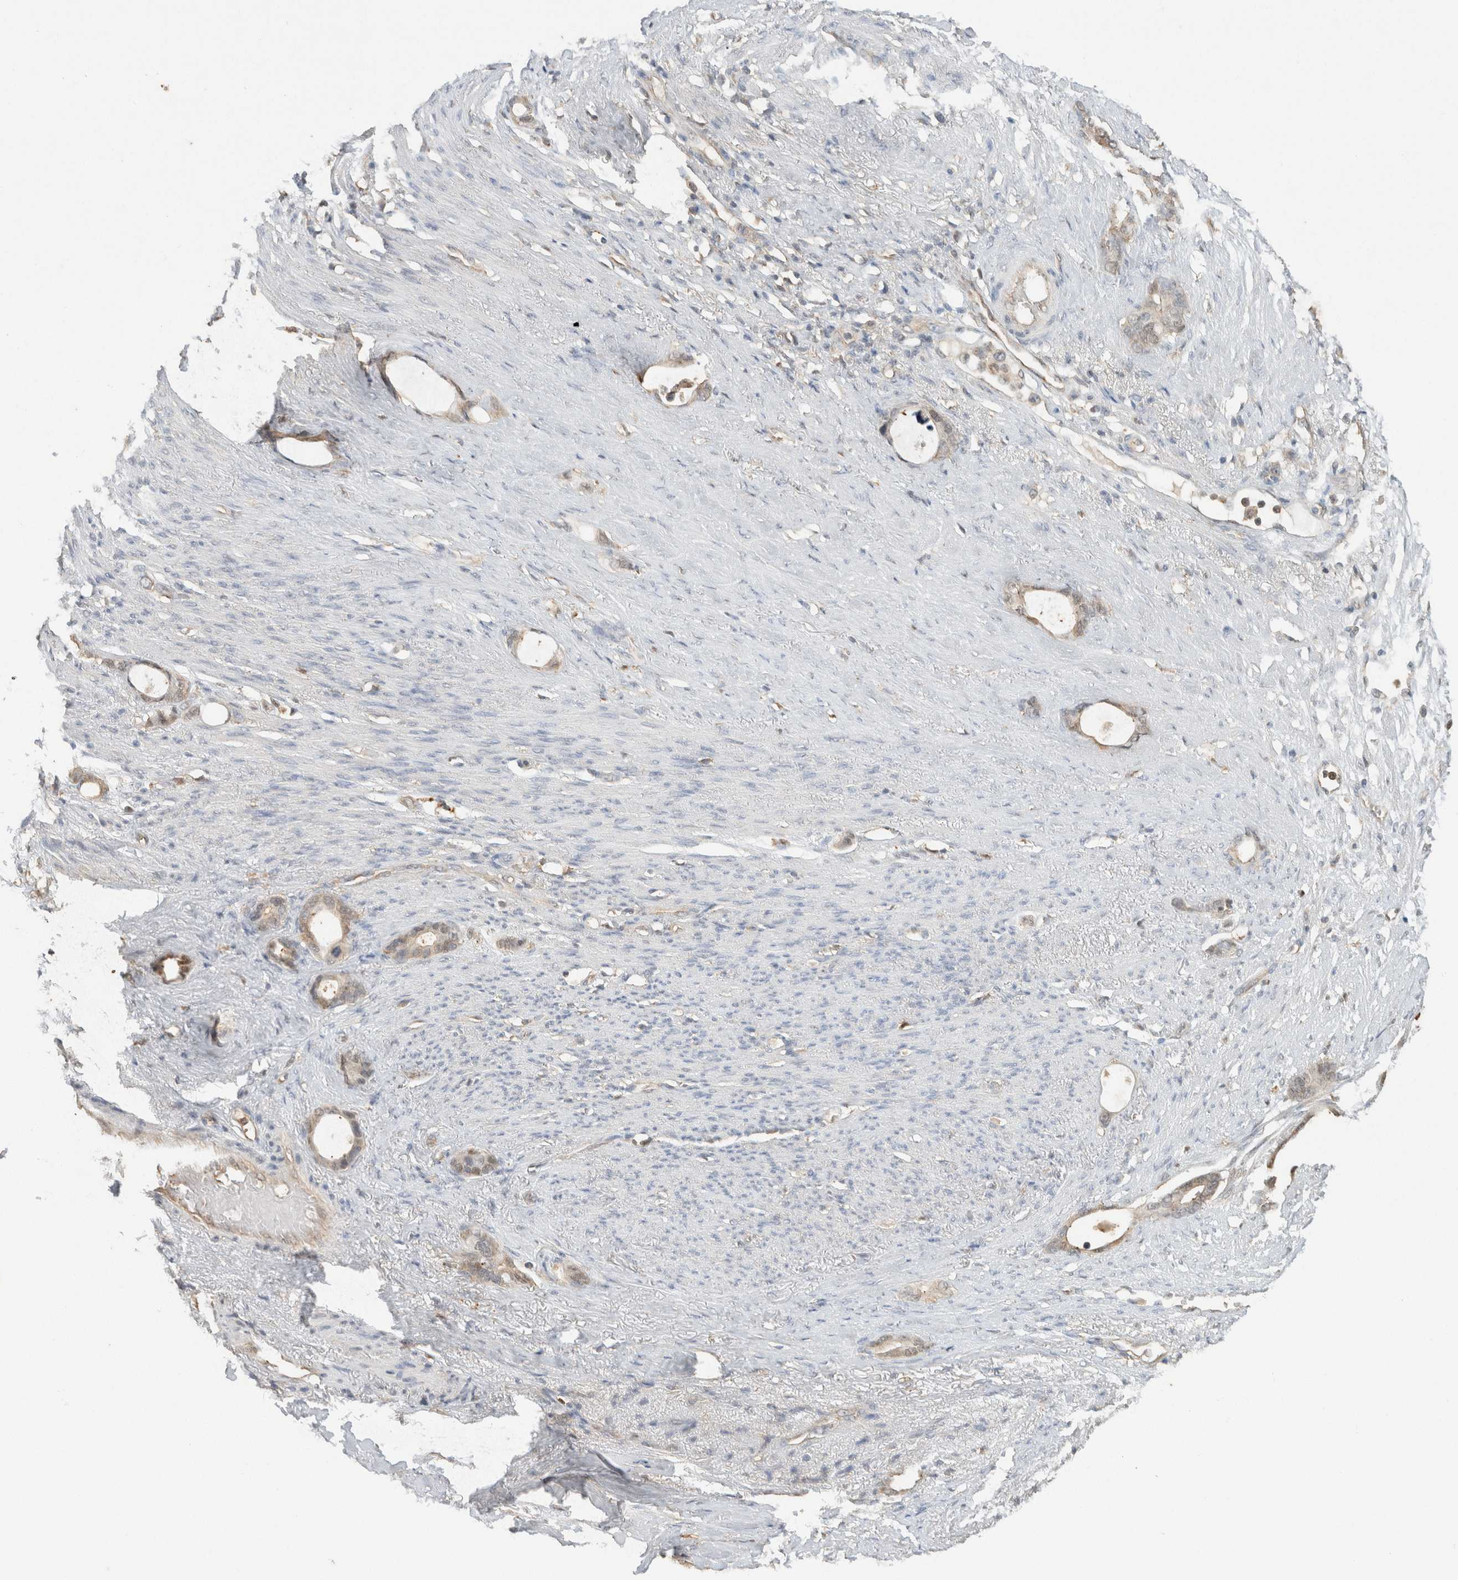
{"staining": {"intensity": "weak", "quantity": ">75%", "location": "cytoplasmic/membranous"}, "tissue": "stomach cancer", "cell_type": "Tumor cells", "image_type": "cancer", "snomed": [{"axis": "morphology", "description": "Adenocarcinoma, NOS"}, {"axis": "topography", "description": "Stomach"}], "caption": "Immunohistochemistry (IHC) (DAB (3,3'-diaminobenzidine)) staining of human adenocarcinoma (stomach) reveals weak cytoplasmic/membranous protein expression in approximately >75% of tumor cells.", "gene": "YWHAH", "patient": {"sex": "female", "age": 75}}